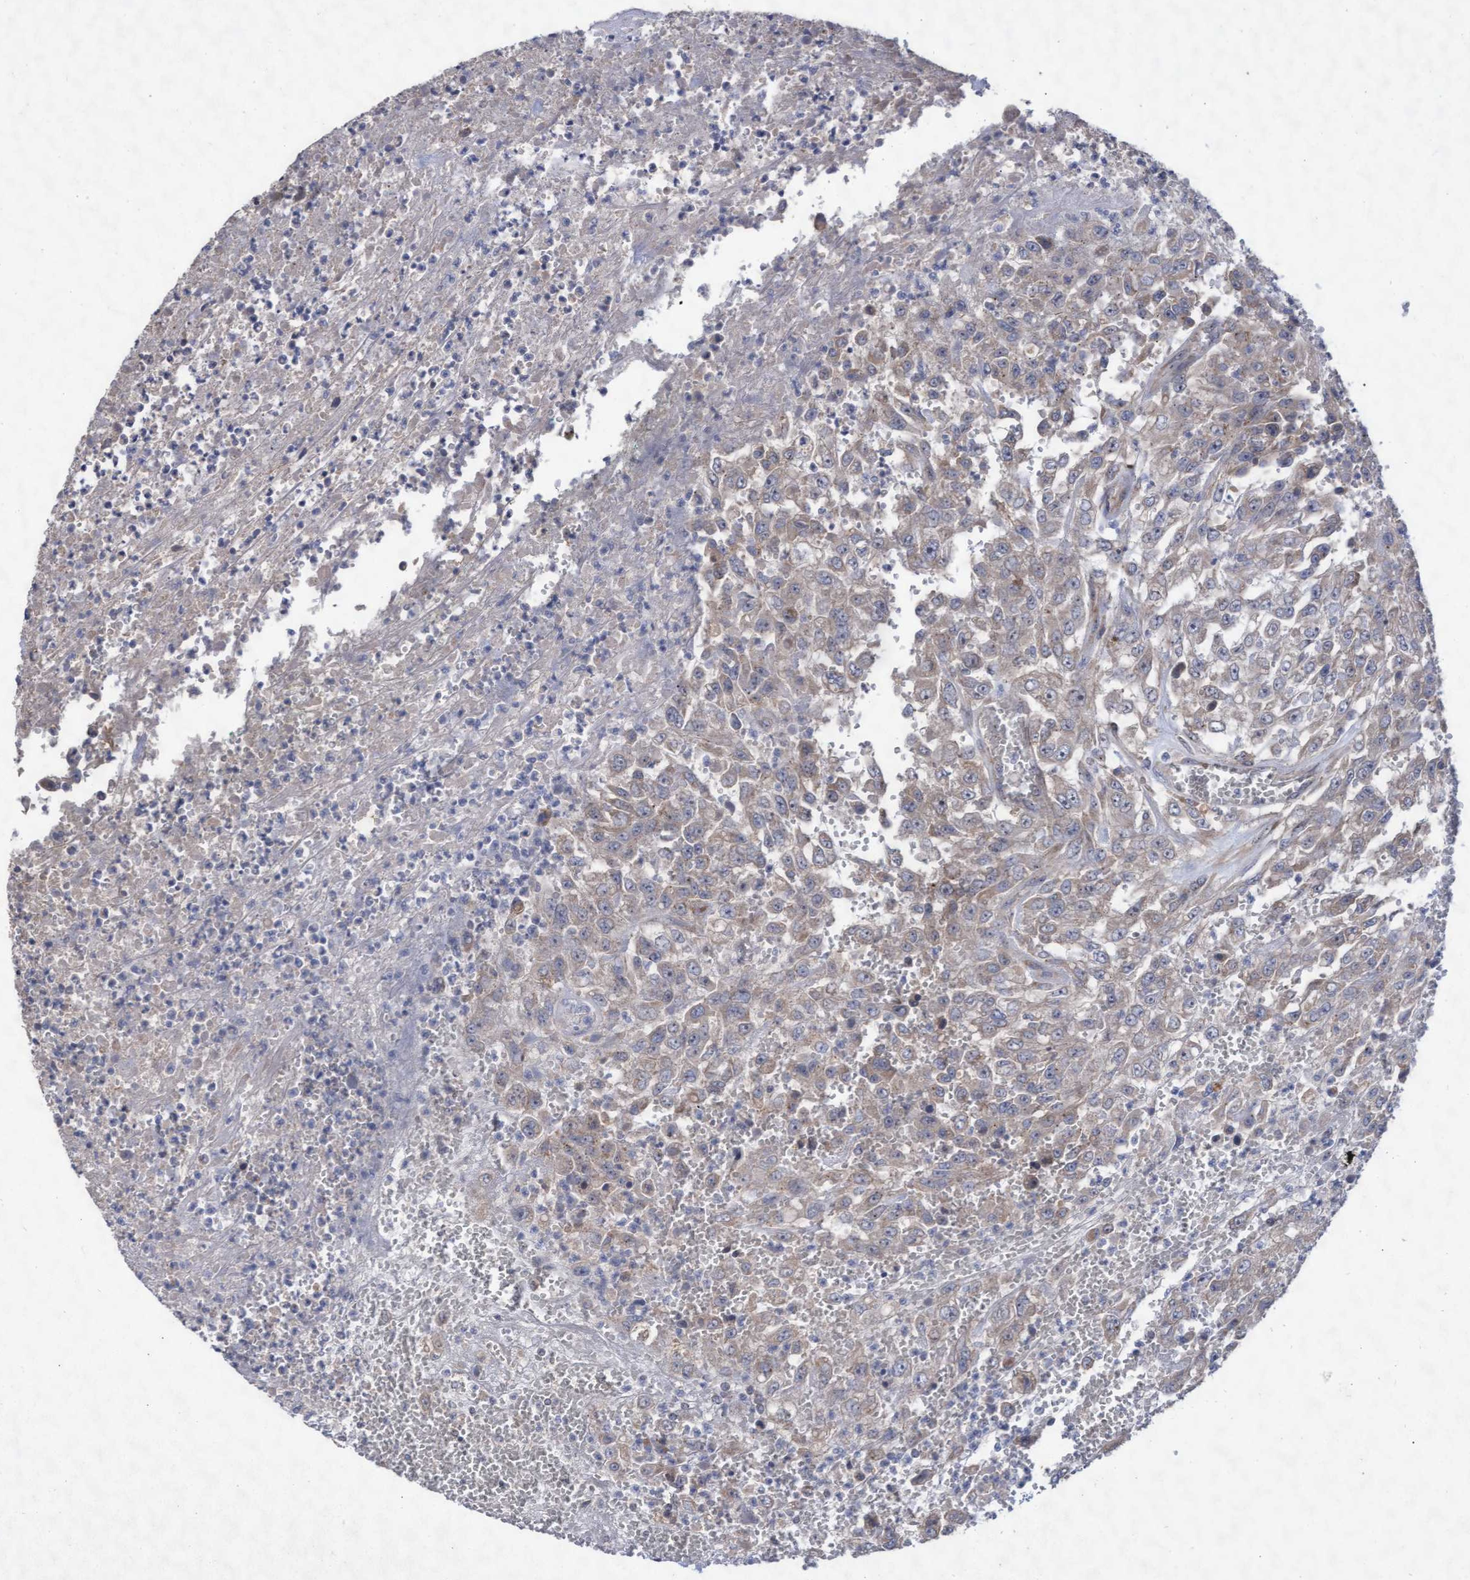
{"staining": {"intensity": "weak", "quantity": "<25%", "location": "cytoplasmic/membranous"}, "tissue": "urothelial cancer", "cell_type": "Tumor cells", "image_type": "cancer", "snomed": [{"axis": "morphology", "description": "Urothelial carcinoma, High grade"}, {"axis": "topography", "description": "Urinary bladder"}], "caption": "An image of urothelial cancer stained for a protein displays no brown staining in tumor cells.", "gene": "ABCF2", "patient": {"sex": "male", "age": 46}}